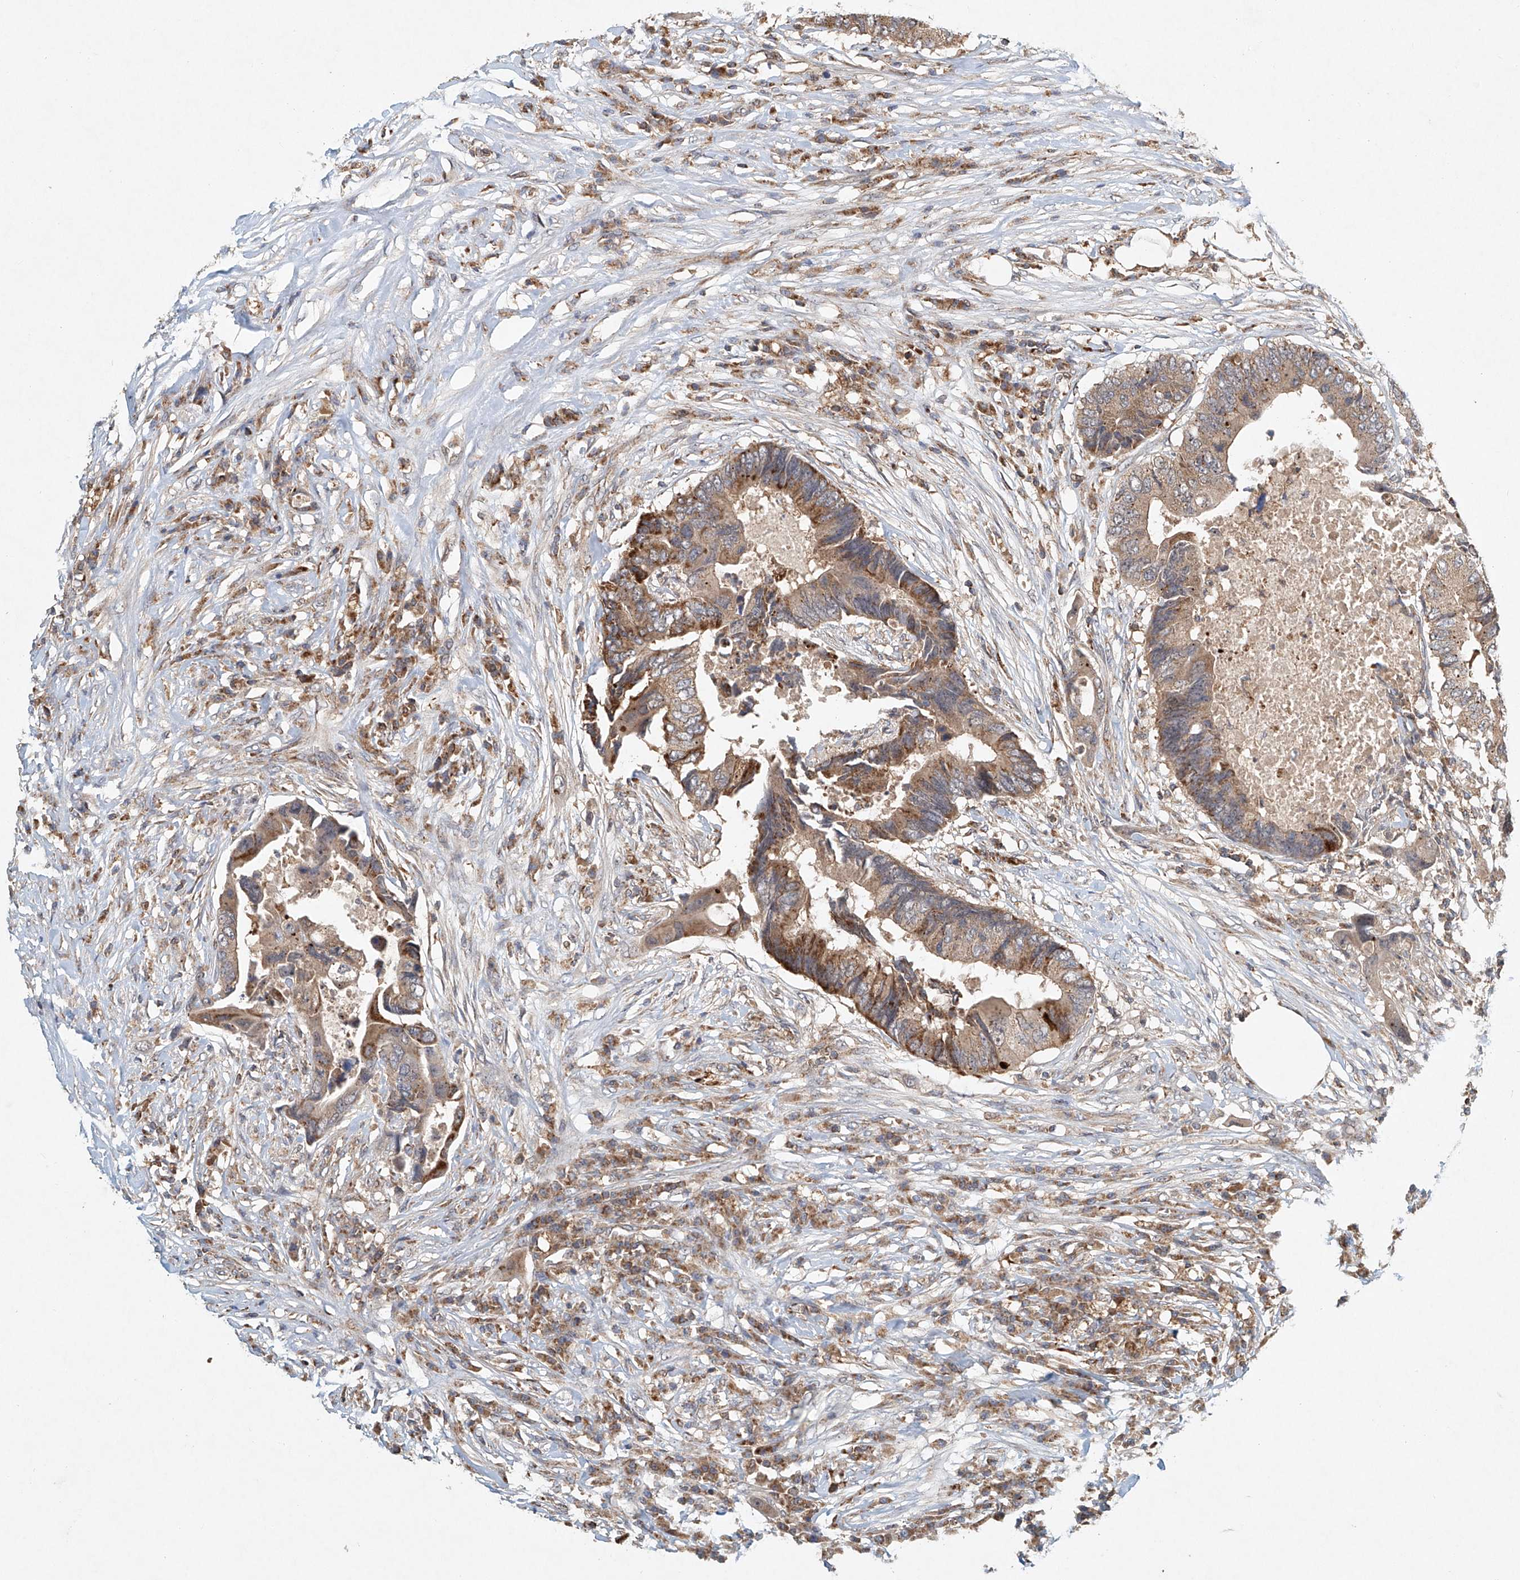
{"staining": {"intensity": "moderate", "quantity": ">75%", "location": "cytoplasmic/membranous"}, "tissue": "colorectal cancer", "cell_type": "Tumor cells", "image_type": "cancer", "snomed": [{"axis": "morphology", "description": "Adenocarcinoma, NOS"}, {"axis": "topography", "description": "Colon"}], "caption": "Approximately >75% of tumor cells in colorectal cancer (adenocarcinoma) display moderate cytoplasmic/membranous protein positivity as visualized by brown immunohistochemical staining.", "gene": "DCAF11", "patient": {"sex": "male", "age": 71}}